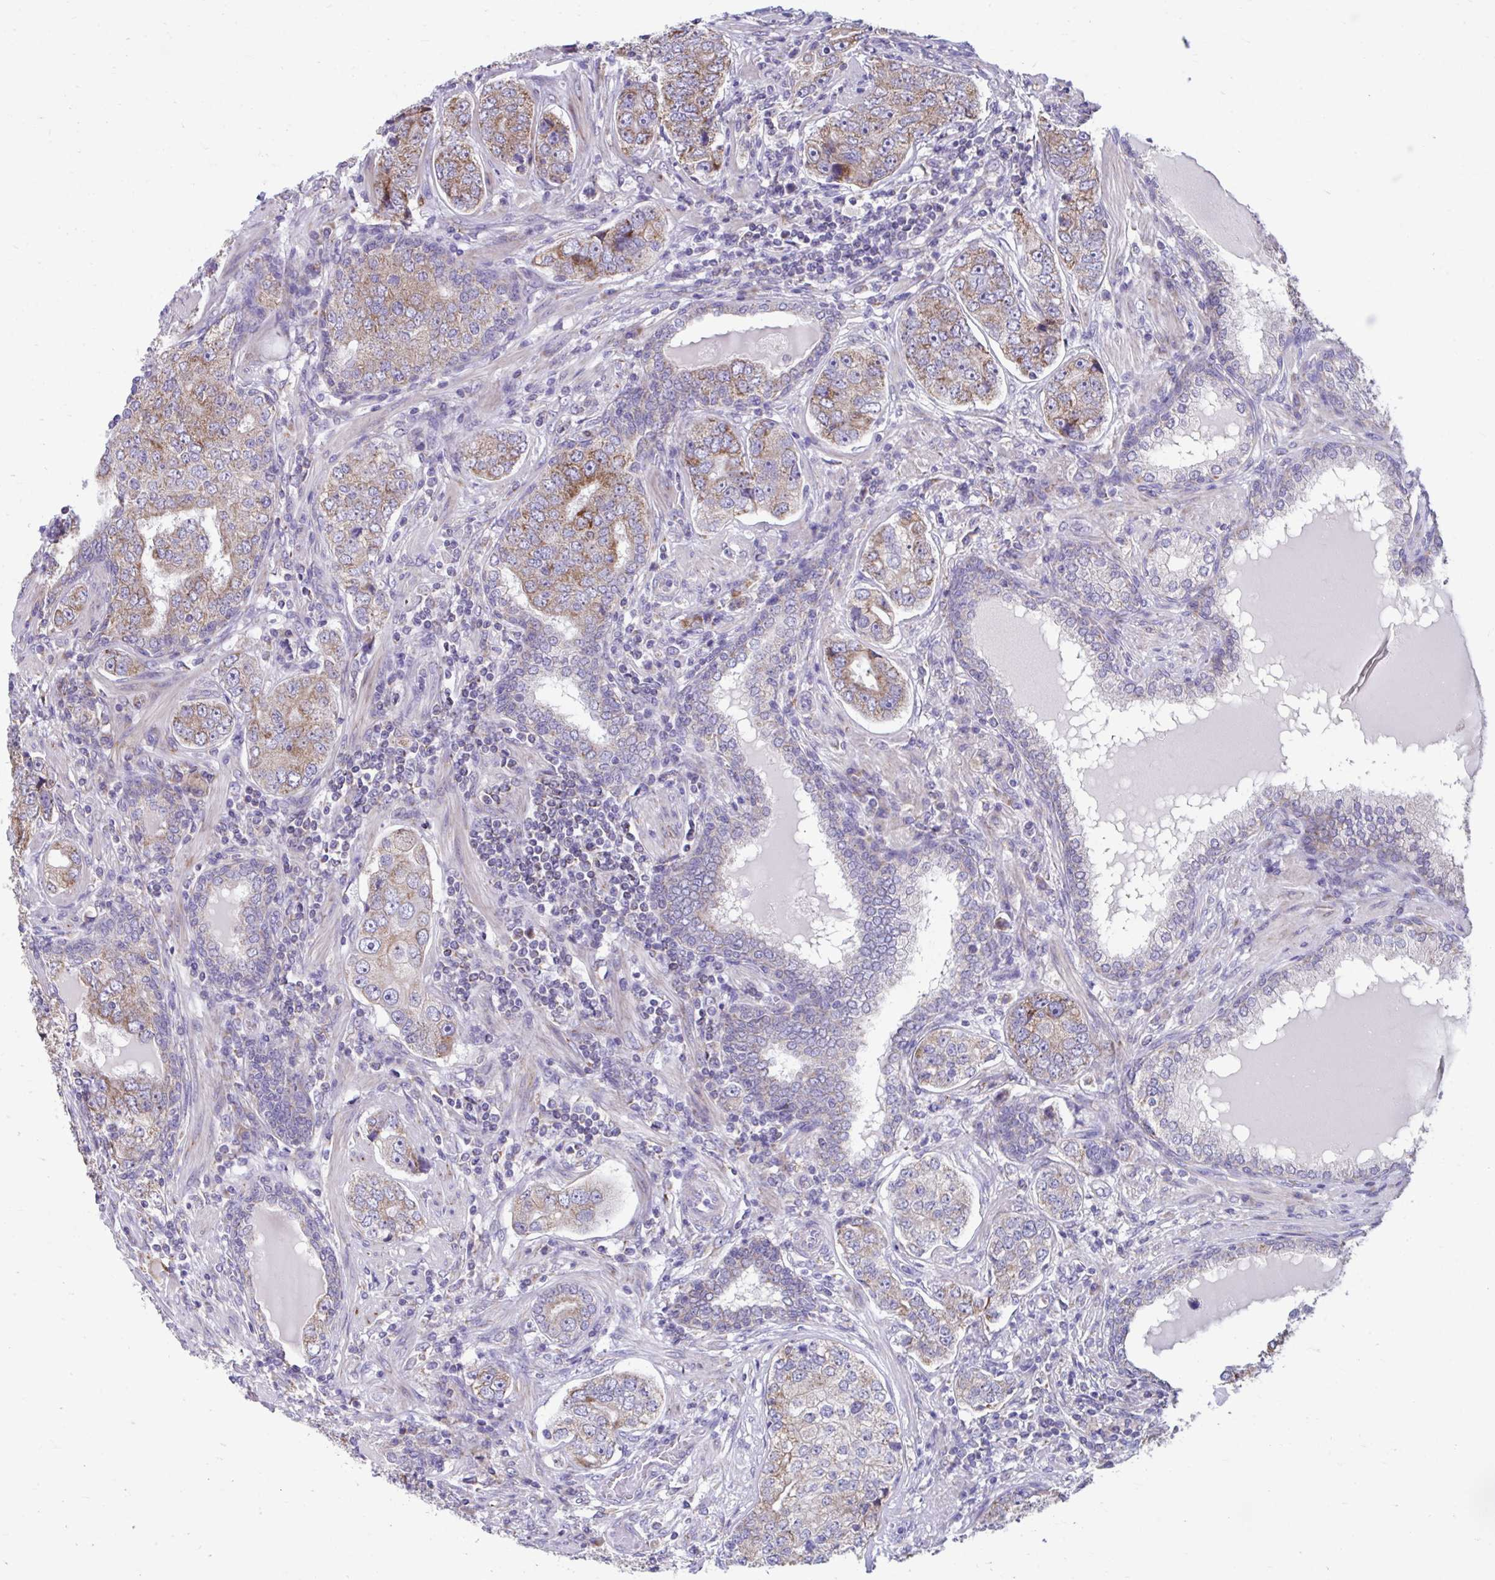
{"staining": {"intensity": "moderate", "quantity": ">75%", "location": "cytoplasmic/membranous"}, "tissue": "prostate cancer", "cell_type": "Tumor cells", "image_type": "cancer", "snomed": [{"axis": "morphology", "description": "Adenocarcinoma, High grade"}, {"axis": "topography", "description": "Prostate"}], "caption": "Immunohistochemistry (IHC) staining of prostate cancer (adenocarcinoma (high-grade)), which demonstrates medium levels of moderate cytoplasmic/membranous expression in approximately >75% of tumor cells indicating moderate cytoplasmic/membranous protein staining. The staining was performed using DAB (3,3'-diaminobenzidine) (brown) for protein detection and nuclei were counterstained in hematoxylin (blue).", "gene": "LINGO4", "patient": {"sex": "male", "age": 60}}